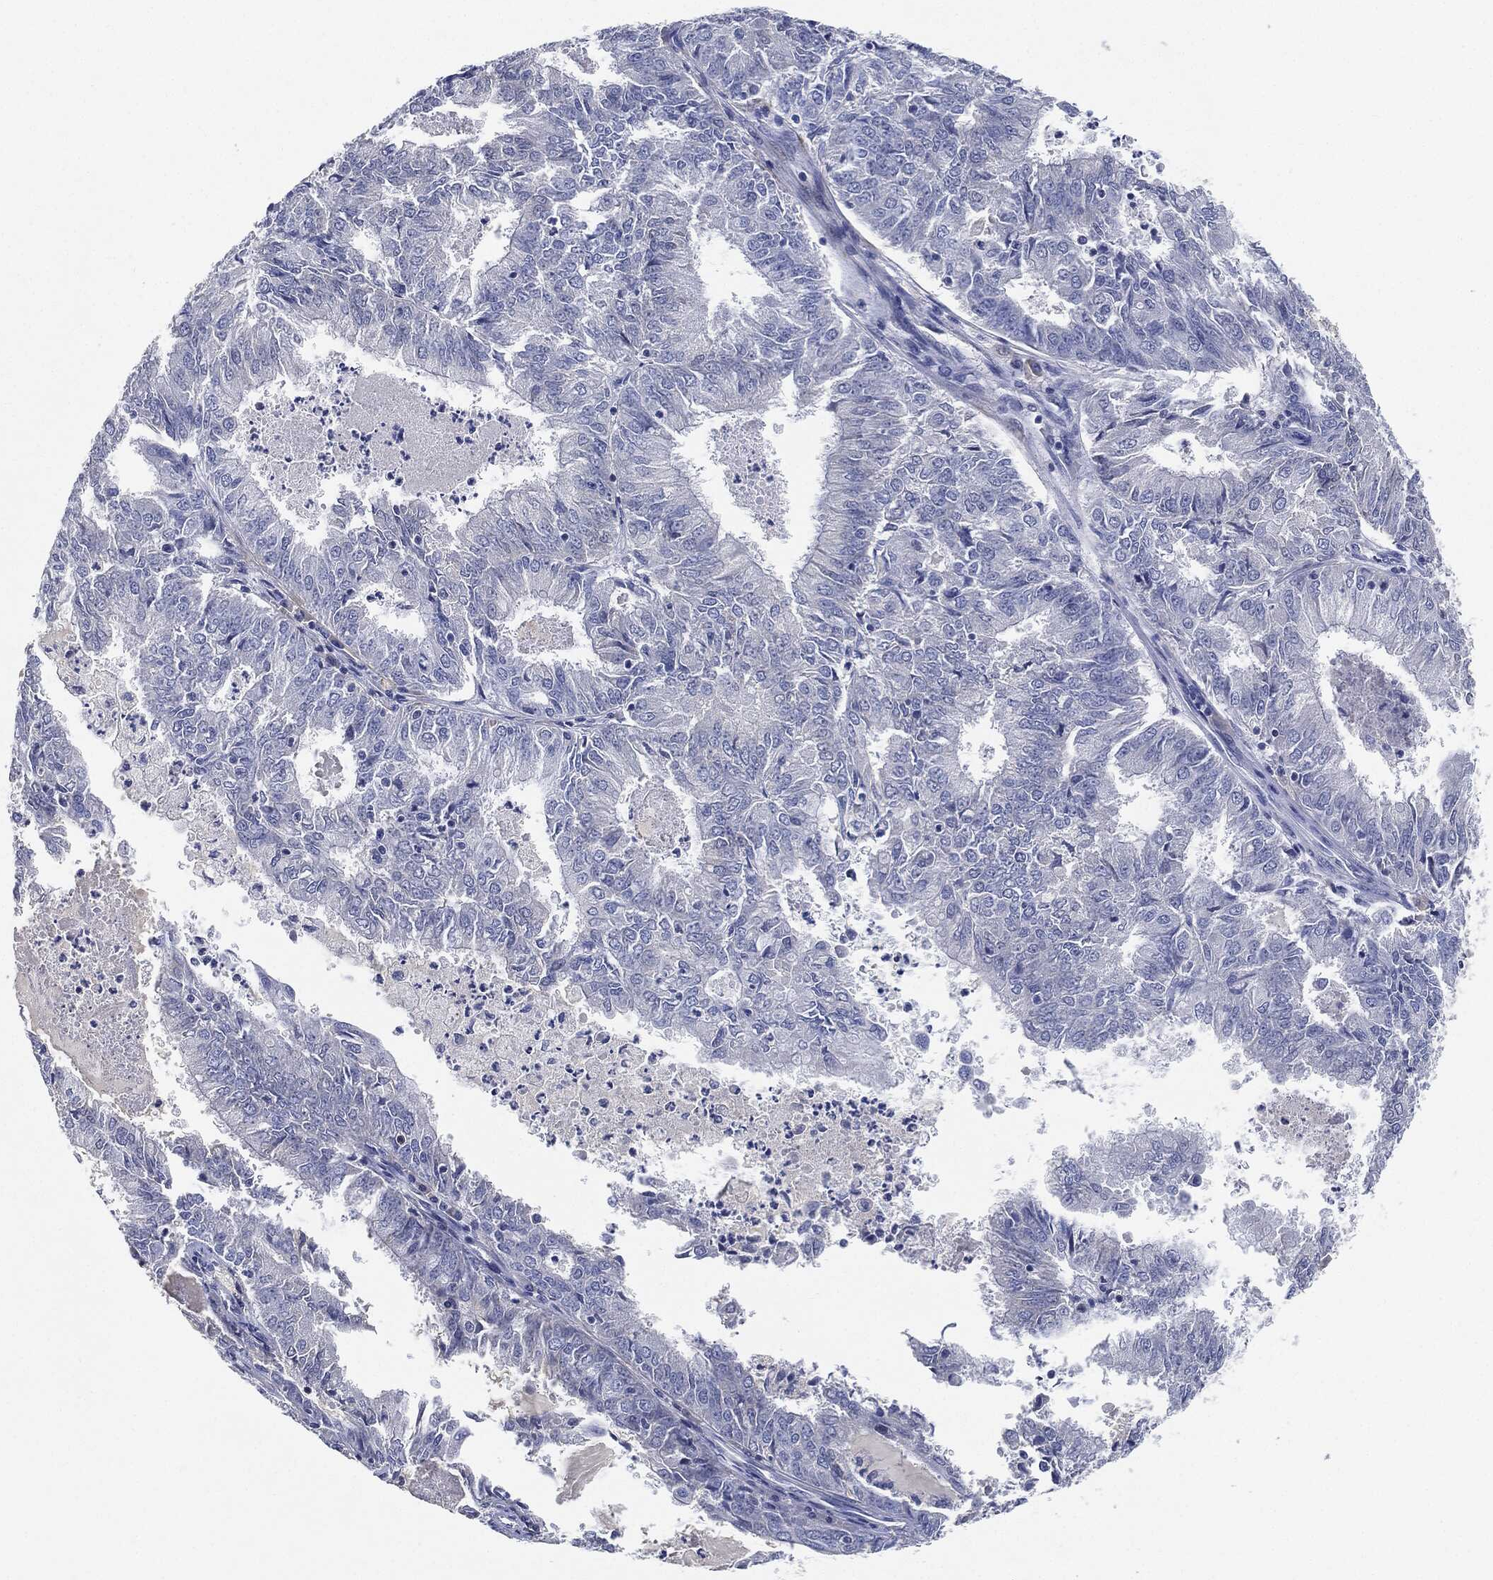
{"staining": {"intensity": "negative", "quantity": "none", "location": "none"}, "tissue": "endometrial cancer", "cell_type": "Tumor cells", "image_type": "cancer", "snomed": [{"axis": "morphology", "description": "Adenocarcinoma, NOS"}, {"axis": "topography", "description": "Endometrium"}], "caption": "There is no significant staining in tumor cells of adenocarcinoma (endometrial).", "gene": "NTRK1", "patient": {"sex": "female", "age": 57}}